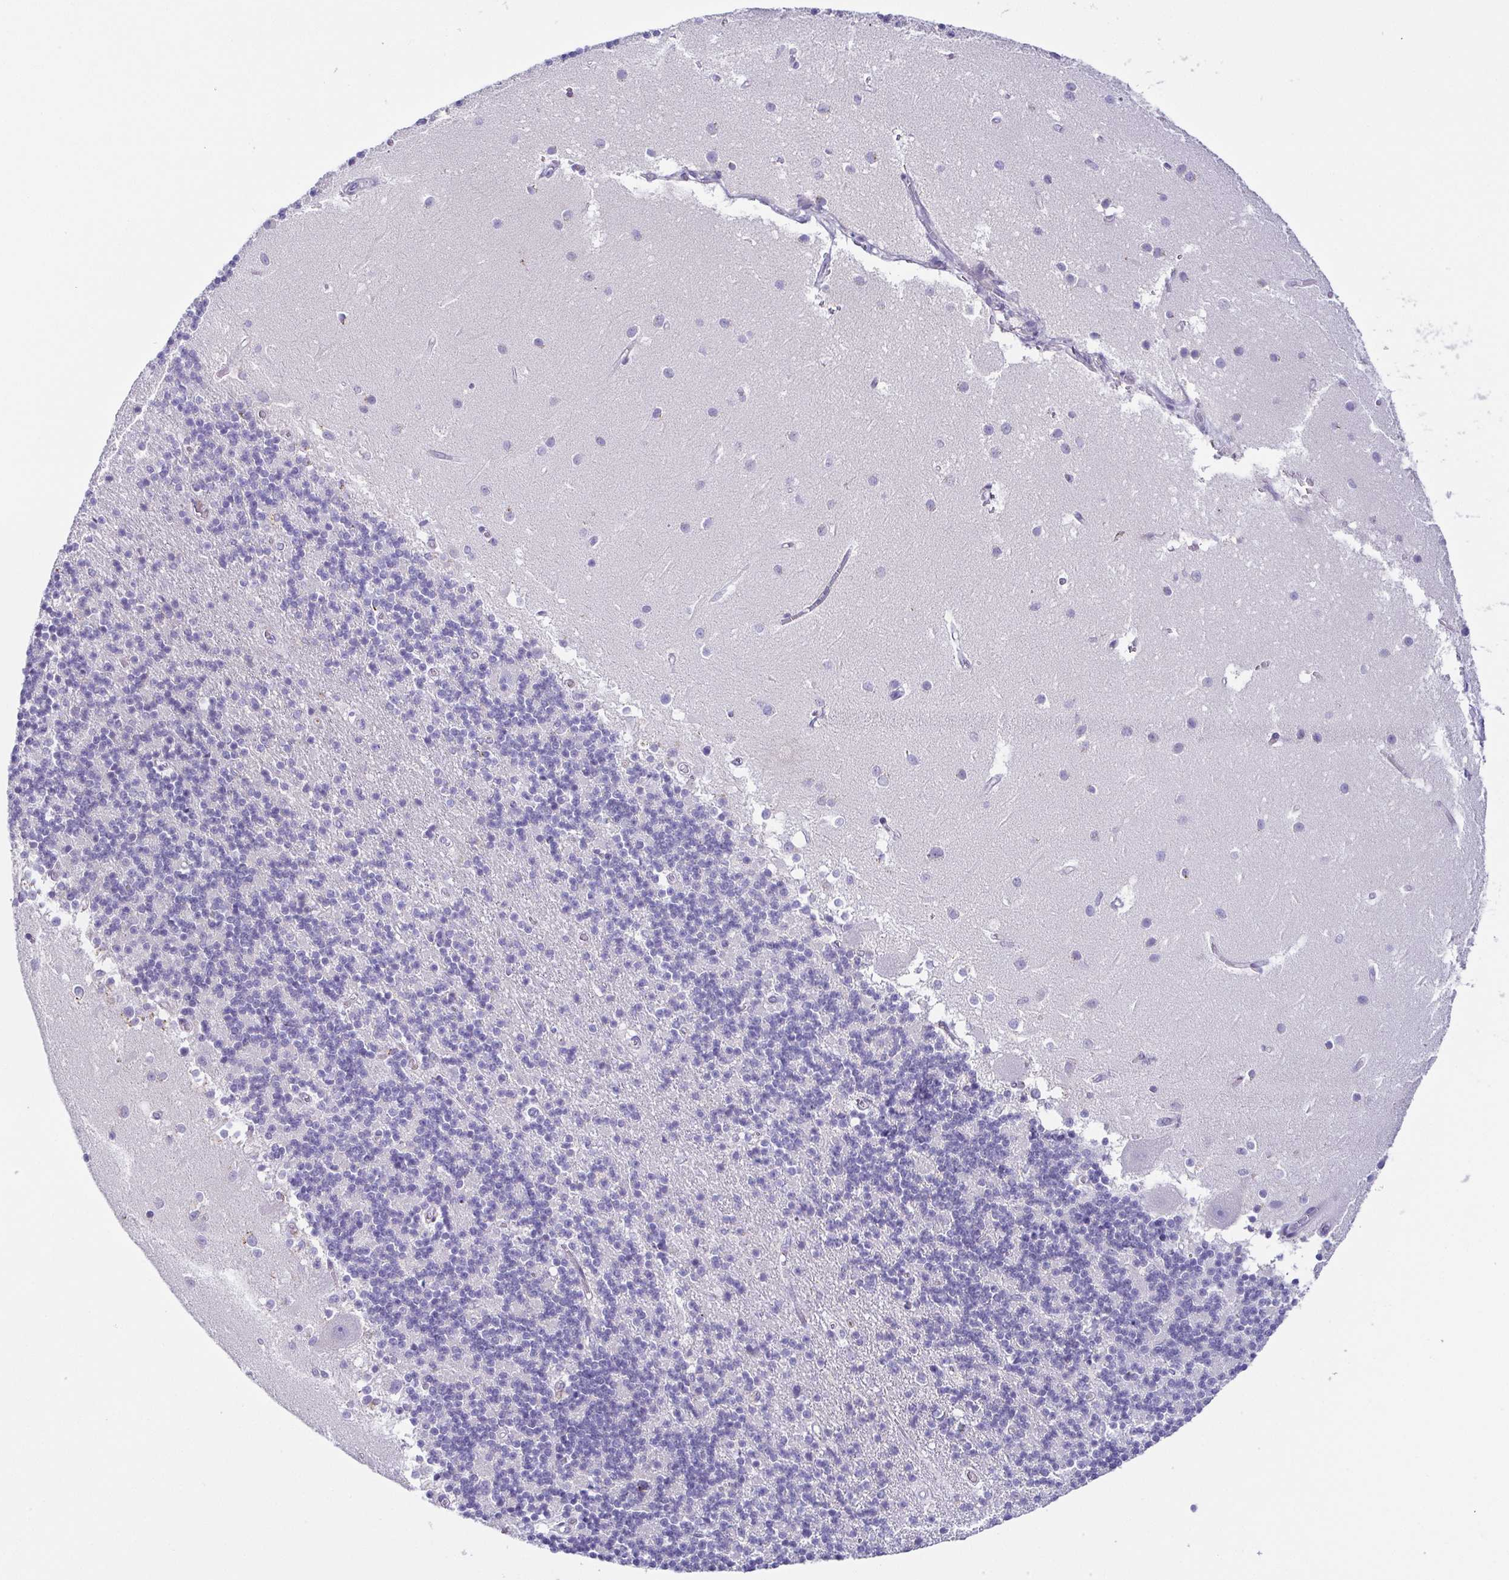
{"staining": {"intensity": "negative", "quantity": "none", "location": "none"}, "tissue": "cerebellum", "cell_type": "Cells in granular layer", "image_type": "normal", "snomed": [{"axis": "morphology", "description": "Normal tissue, NOS"}, {"axis": "topography", "description": "Cerebellum"}], "caption": "Immunohistochemistry photomicrograph of unremarkable cerebellum: human cerebellum stained with DAB (3,3'-diaminobenzidine) exhibits no significant protein positivity in cells in granular layer.", "gene": "LDLRAD1", "patient": {"sex": "male", "age": 54}}